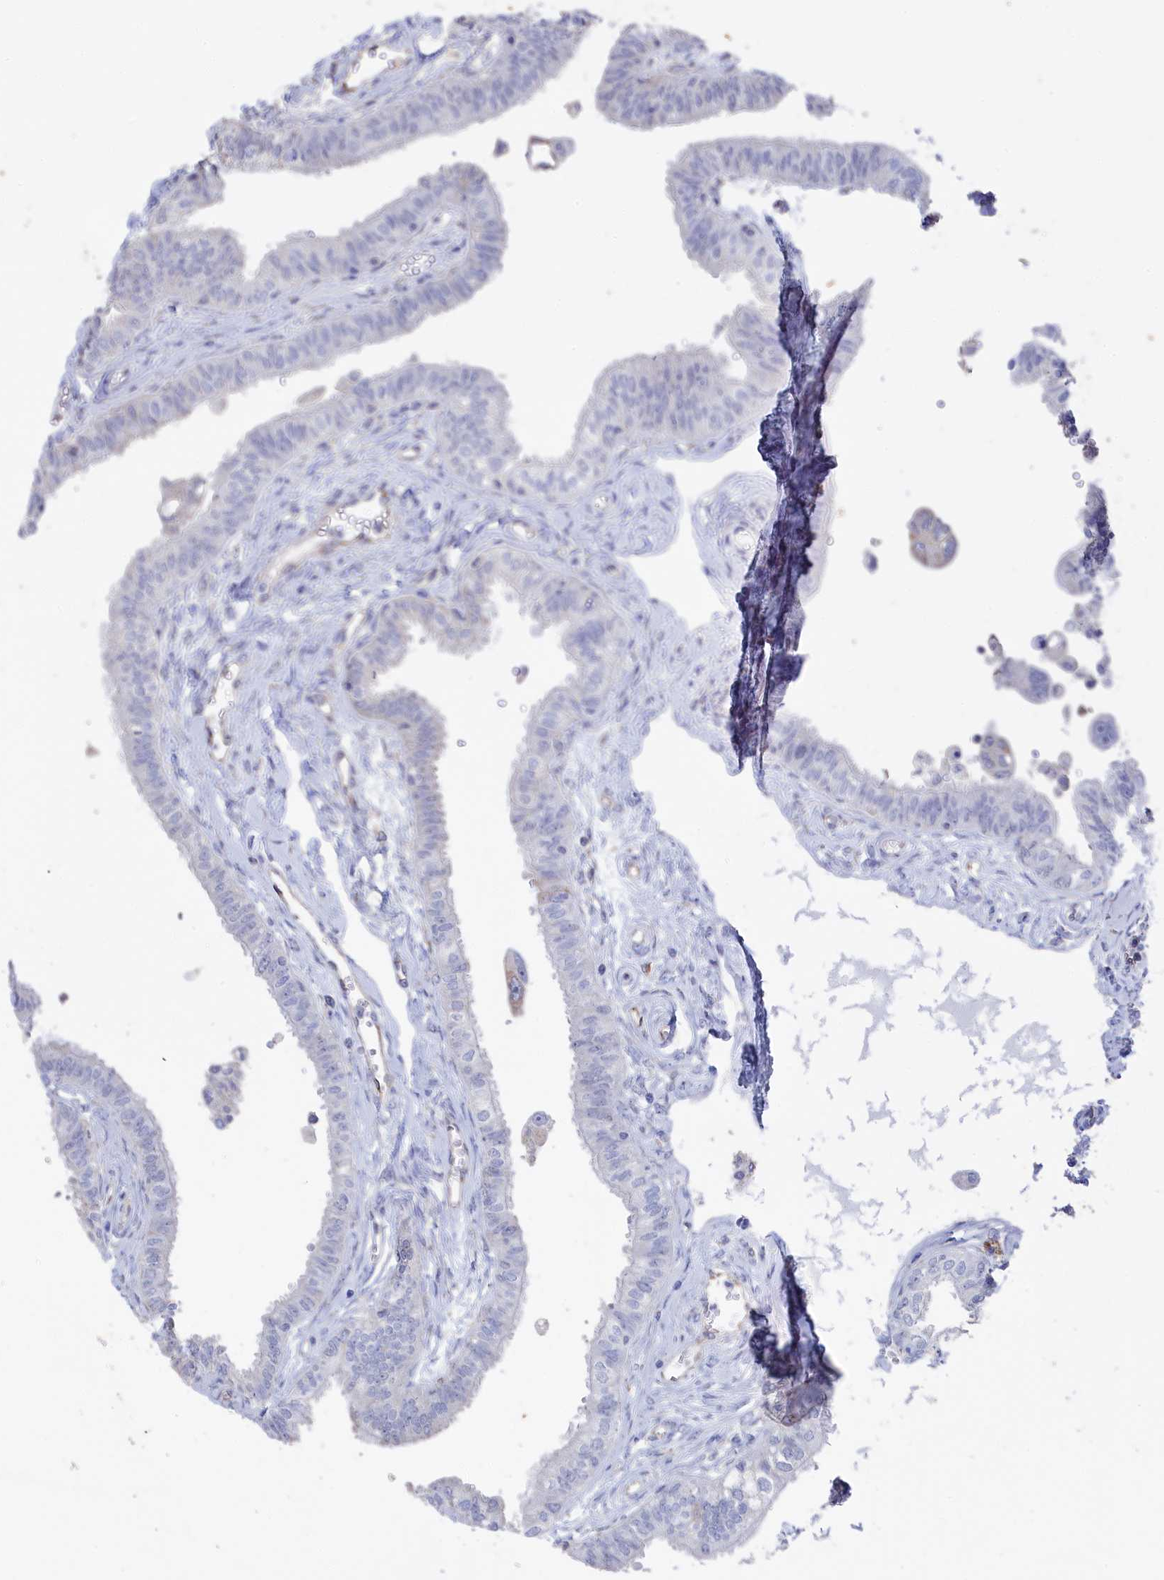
{"staining": {"intensity": "negative", "quantity": "none", "location": "none"}, "tissue": "fallopian tube", "cell_type": "Glandular cells", "image_type": "normal", "snomed": [{"axis": "morphology", "description": "Normal tissue, NOS"}, {"axis": "morphology", "description": "Carcinoma, NOS"}, {"axis": "topography", "description": "Fallopian tube"}, {"axis": "topography", "description": "Ovary"}], "caption": "This is a image of immunohistochemistry staining of unremarkable fallopian tube, which shows no staining in glandular cells. Brightfield microscopy of IHC stained with DAB (brown) and hematoxylin (blue), captured at high magnification.", "gene": "SEMG2", "patient": {"sex": "female", "age": 59}}